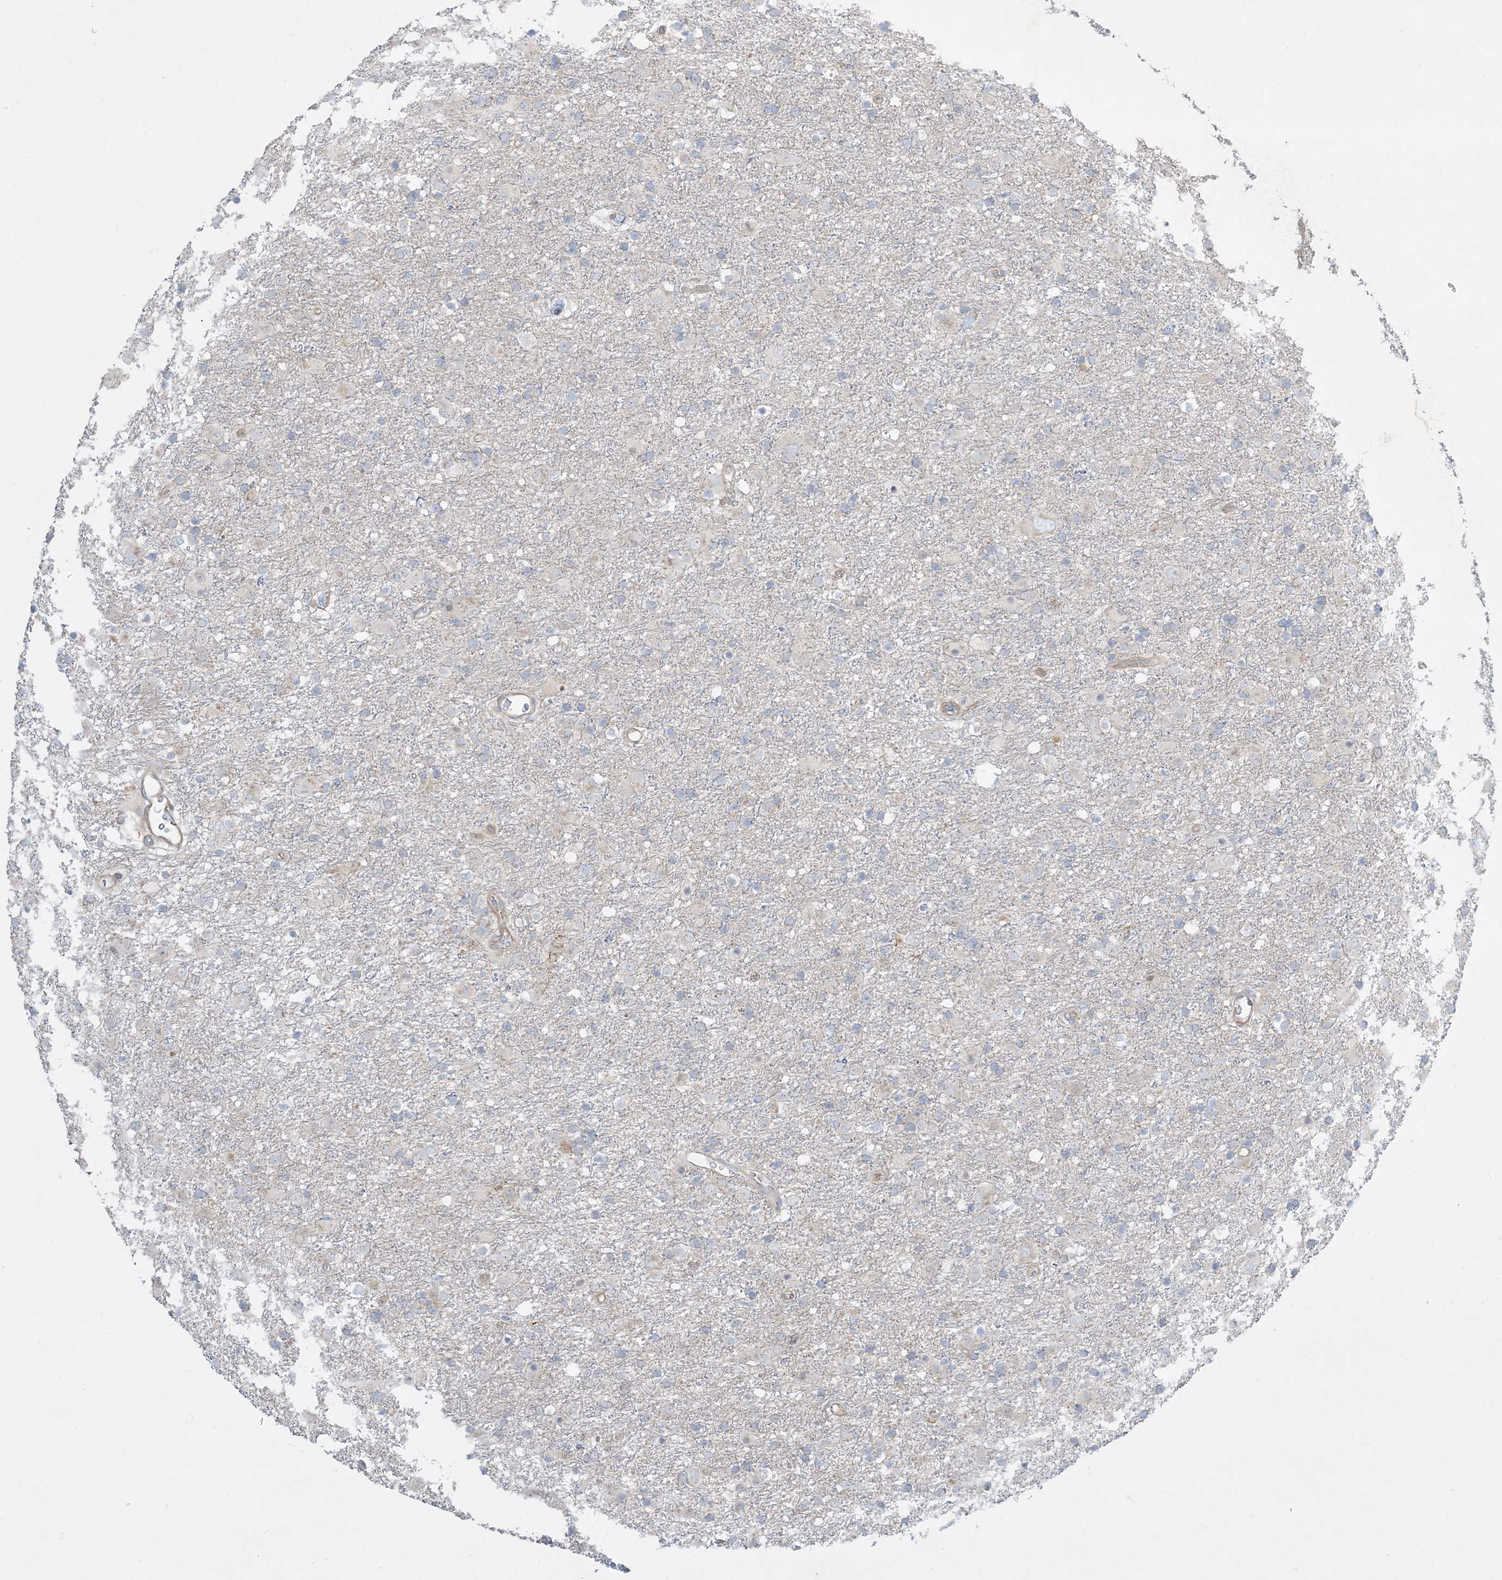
{"staining": {"intensity": "negative", "quantity": "none", "location": "none"}, "tissue": "glioma", "cell_type": "Tumor cells", "image_type": "cancer", "snomed": [{"axis": "morphology", "description": "Glioma, malignant, Low grade"}, {"axis": "topography", "description": "Brain"}], "caption": "Human low-grade glioma (malignant) stained for a protein using IHC displays no positivity in tumor cells.", "gene": "ARHGEF9", "patient": {"sex": "male", "age": 65}}